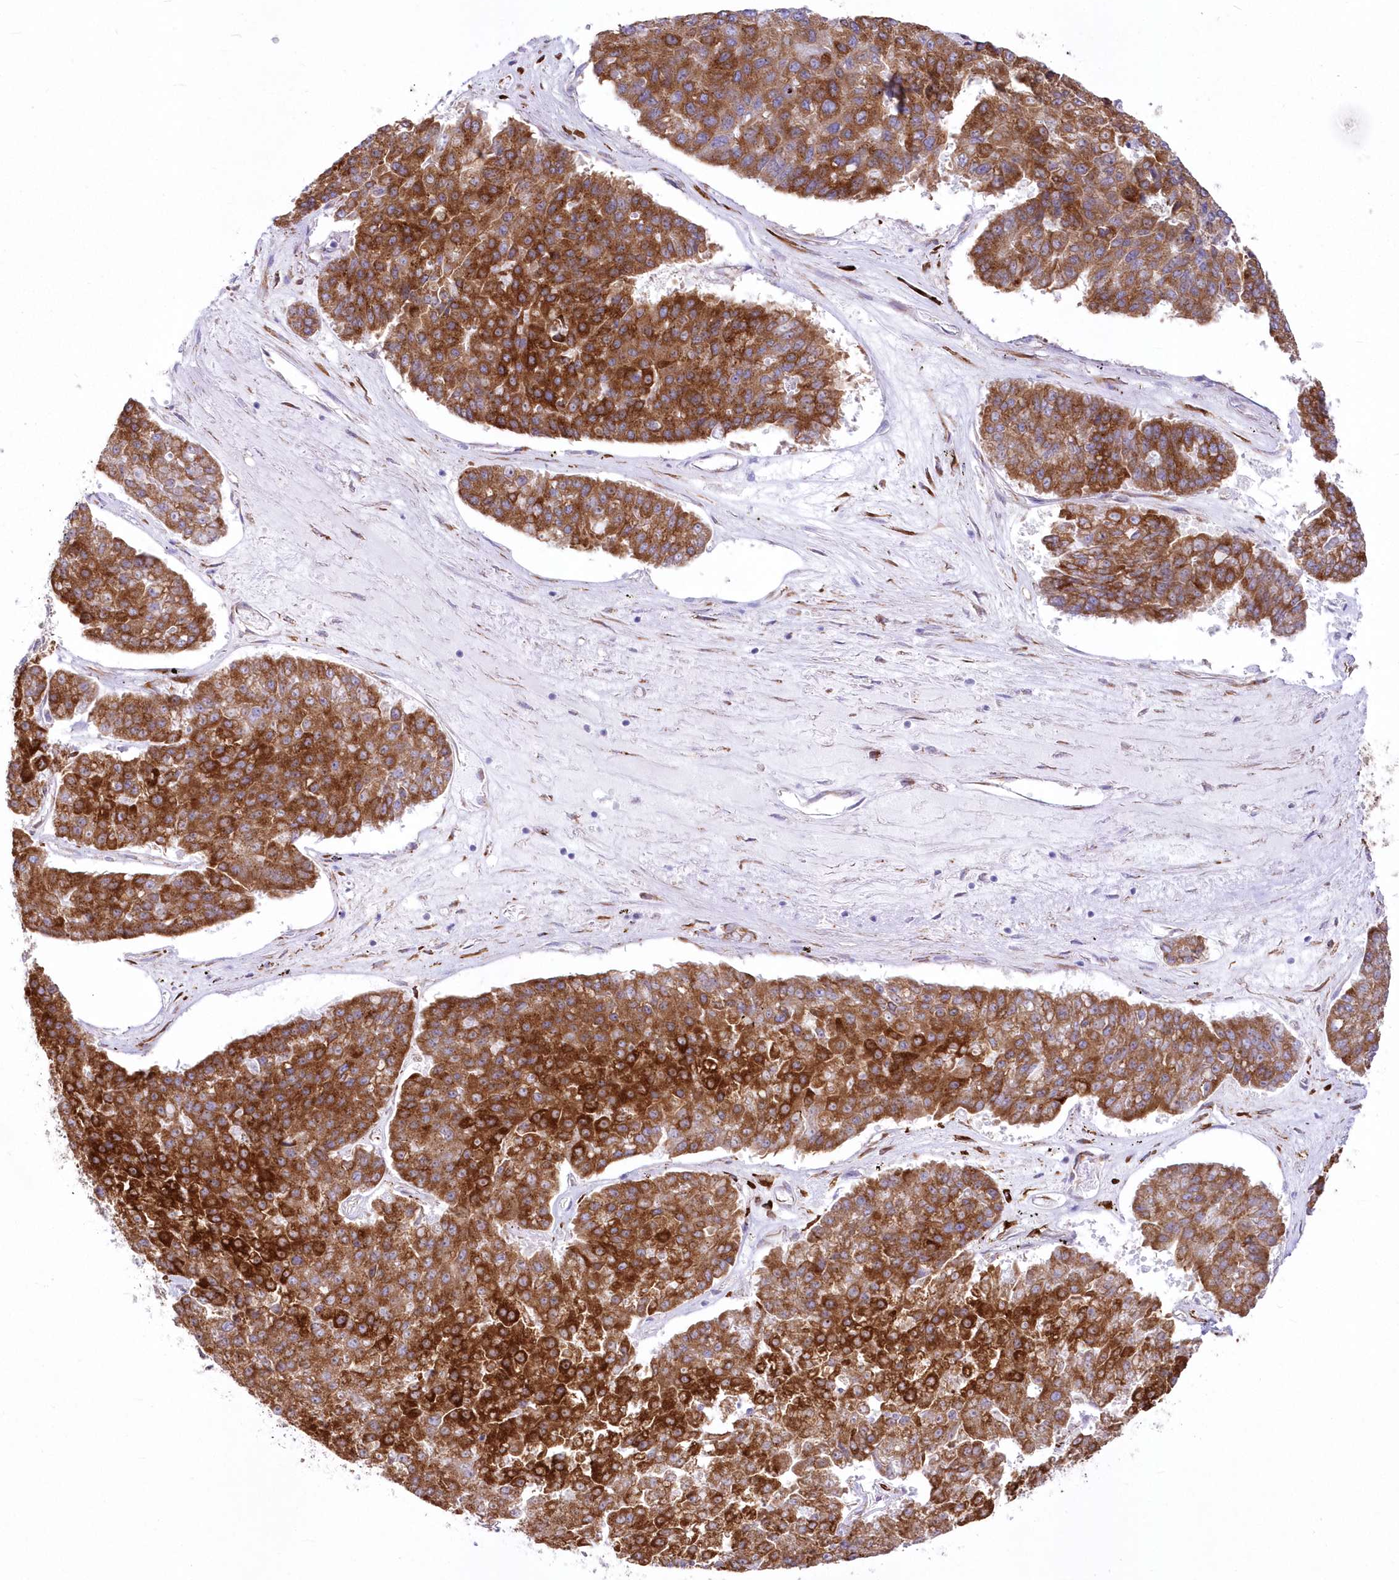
{"staining": {"intensity": "strong", "quantity": ">75%", "location": "cytoplasmic/membranous"}, "tissue": "pancreatic cancer", "cell_type": "Tumor cells", "image_type": "cancer", "snomed": [{"axis": "morphology", "description": "Adenocarcinoma, NOS"}, {"axis": "topography", "description": "Pancreas"}], "caption": "About >75% of tumor cells in human pancreatic adenocarcinoma show strong cytoplasmic/membranous protein staining as visualized by brown immunohistochemical staining.", "gene": "YTHDC2", "patient": {"sex": "male", "age": 50}}